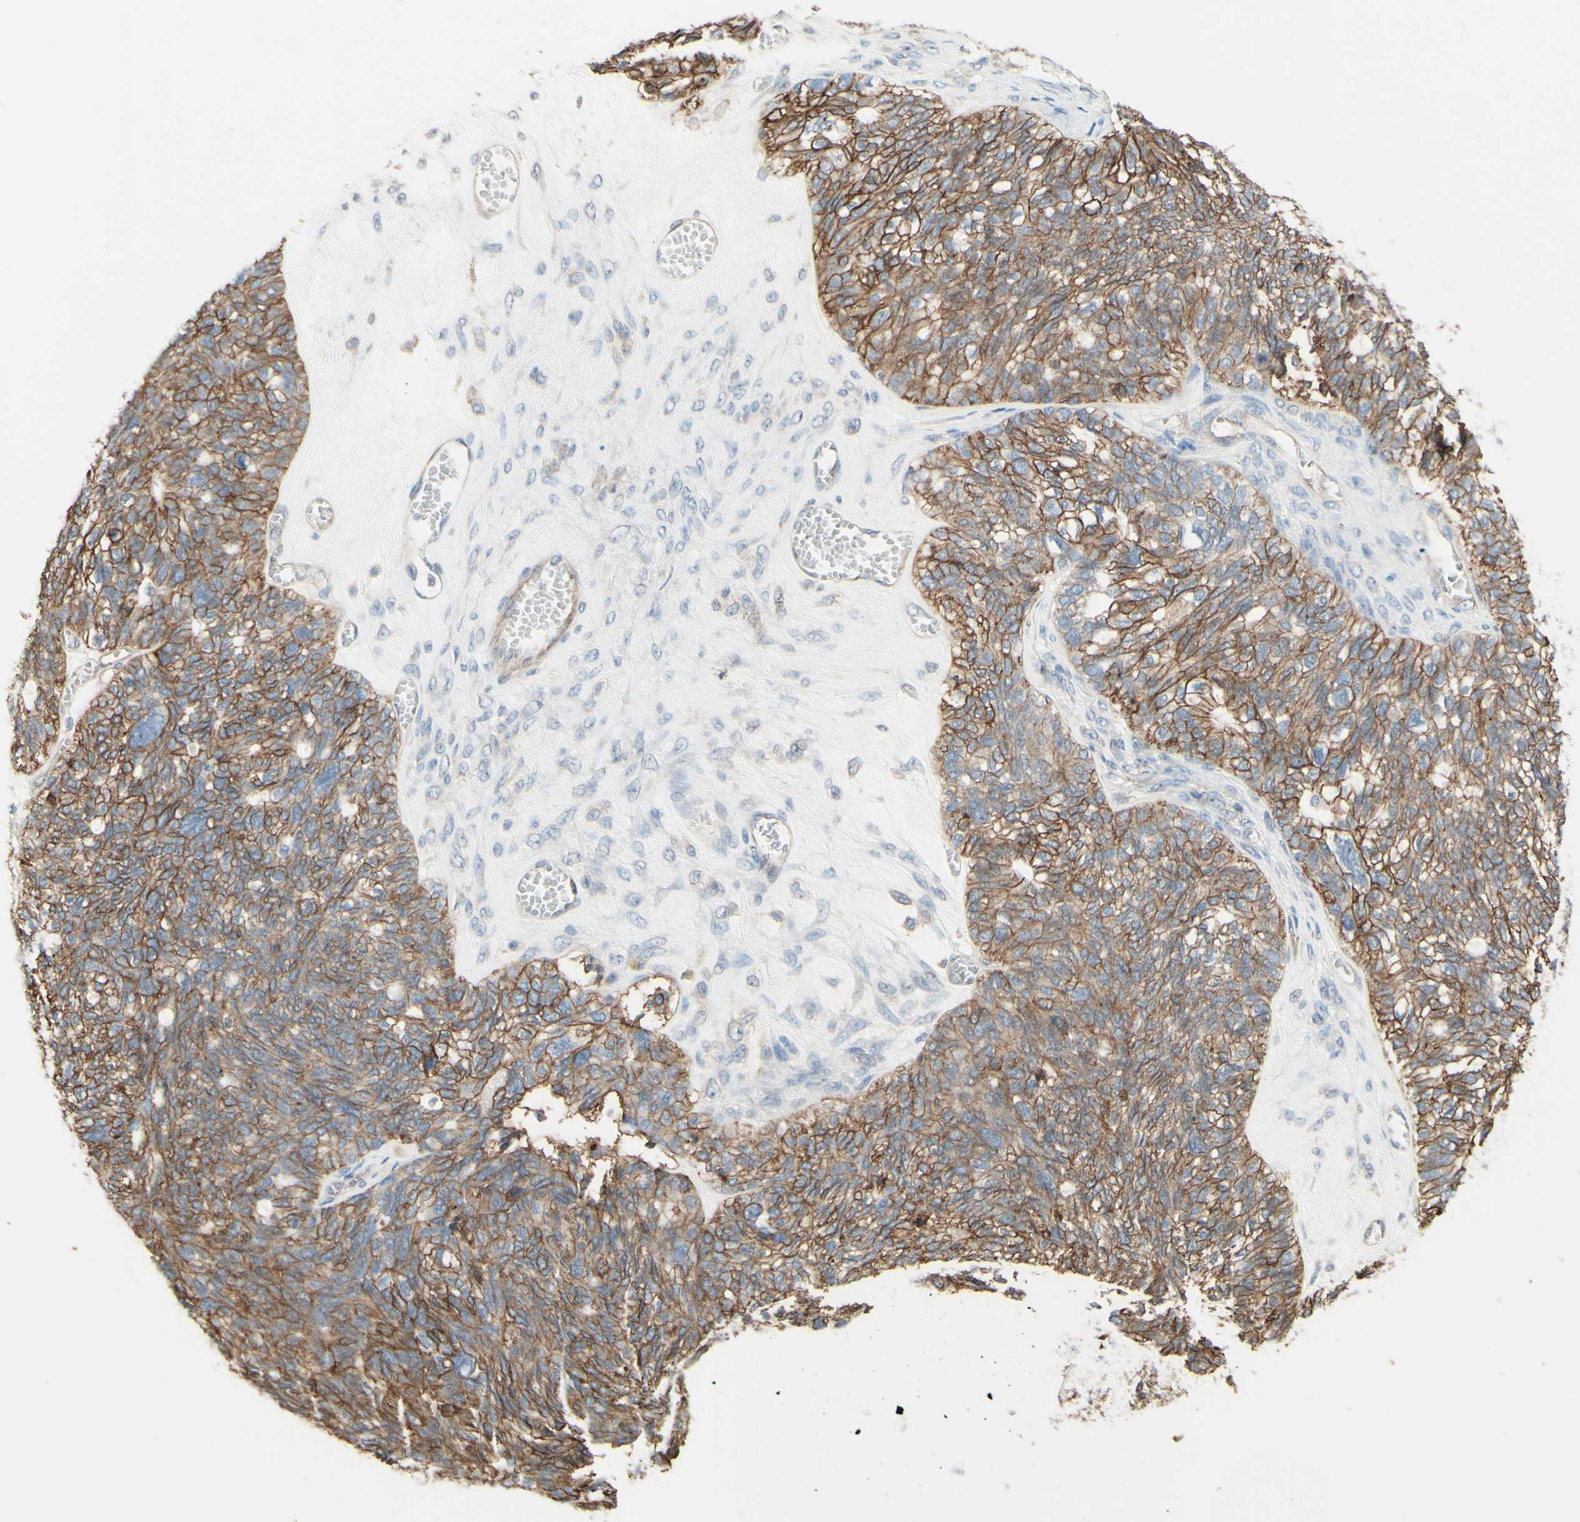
{"staining": {"intensity": "moderate", "quantity": ">75%", "location": "cytoplasmic/membranous"}, "tissue": "ovarian cancer", "cell_type": "Tumor cells", "image_type": "cancer", "snomed": [{"axis": "morphology", "description": "Cystadenocarcinoma, serous, NOS"}, {"axis": "topography", "description": "Ovary"}], "caption": "Immunohistochemical staining of human serous cystadenocarcinoma (ovarian) displays moderate cytoplasmic/membranous protein expression in about >75% of tumor cells.", "gene": "RNF149", "patient": {"sex": "female", "age": 79}}